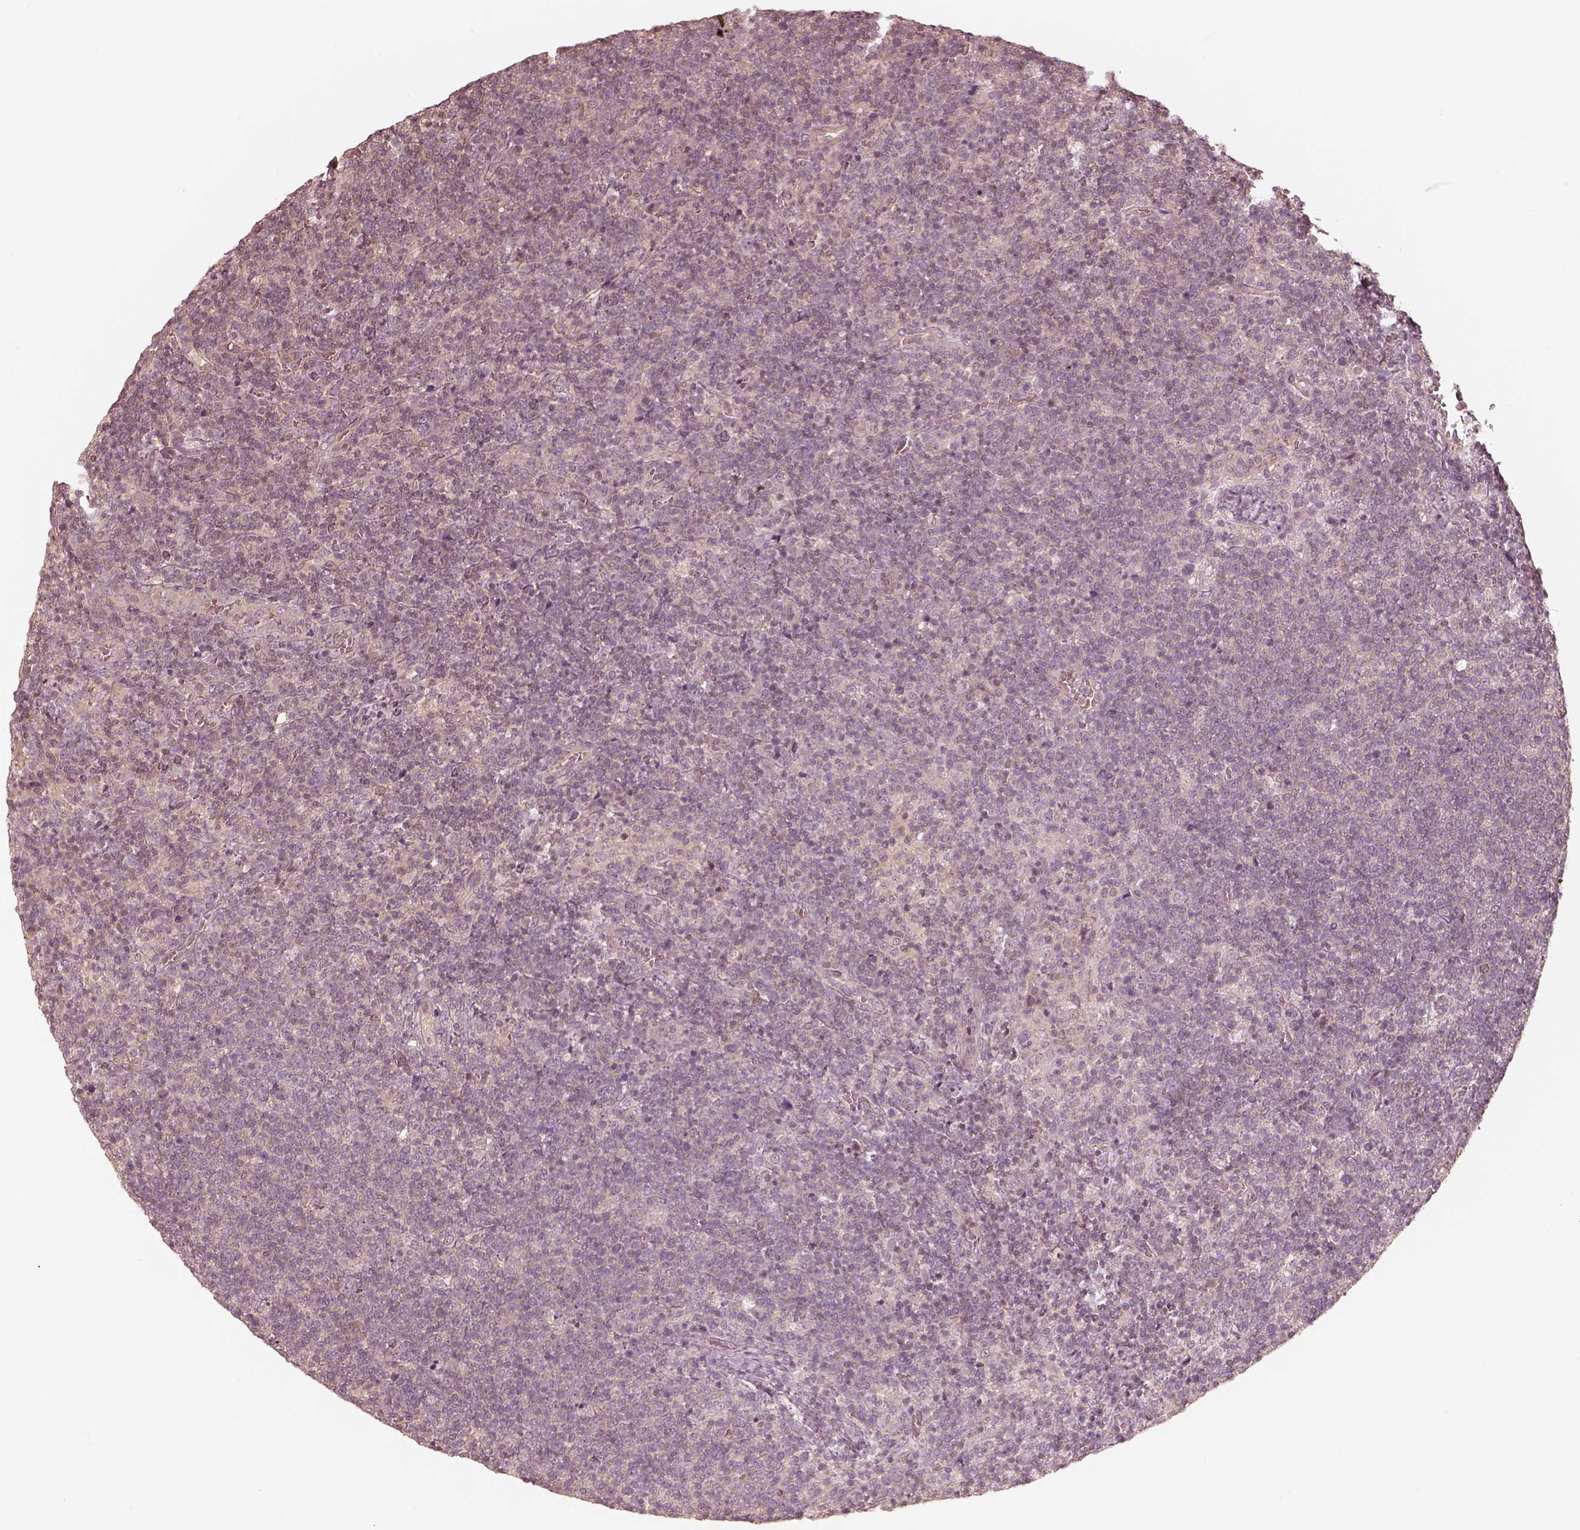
{"staining": {"intensity": "negative", "quantity": "none", "location": "none"}, "tissue": "lymphoma", "cell_type": "Tumor cells", "image_type": "cancer", "snomed": [{"axis": "morphology", "description": "Malignant lymphoma, non-Hodgkin's type, High grade"}, {"axis": "topography", "description": "Lymph node"}], "caption": "This micrograph is of lymphoma stained with immunohistochemistry to label a protein in brown with the nuclei are counter-stained blue. There is no positivity in tumor cells.", "gene": "KIF5C", "patient": {"sex": "male", "age": 61}}